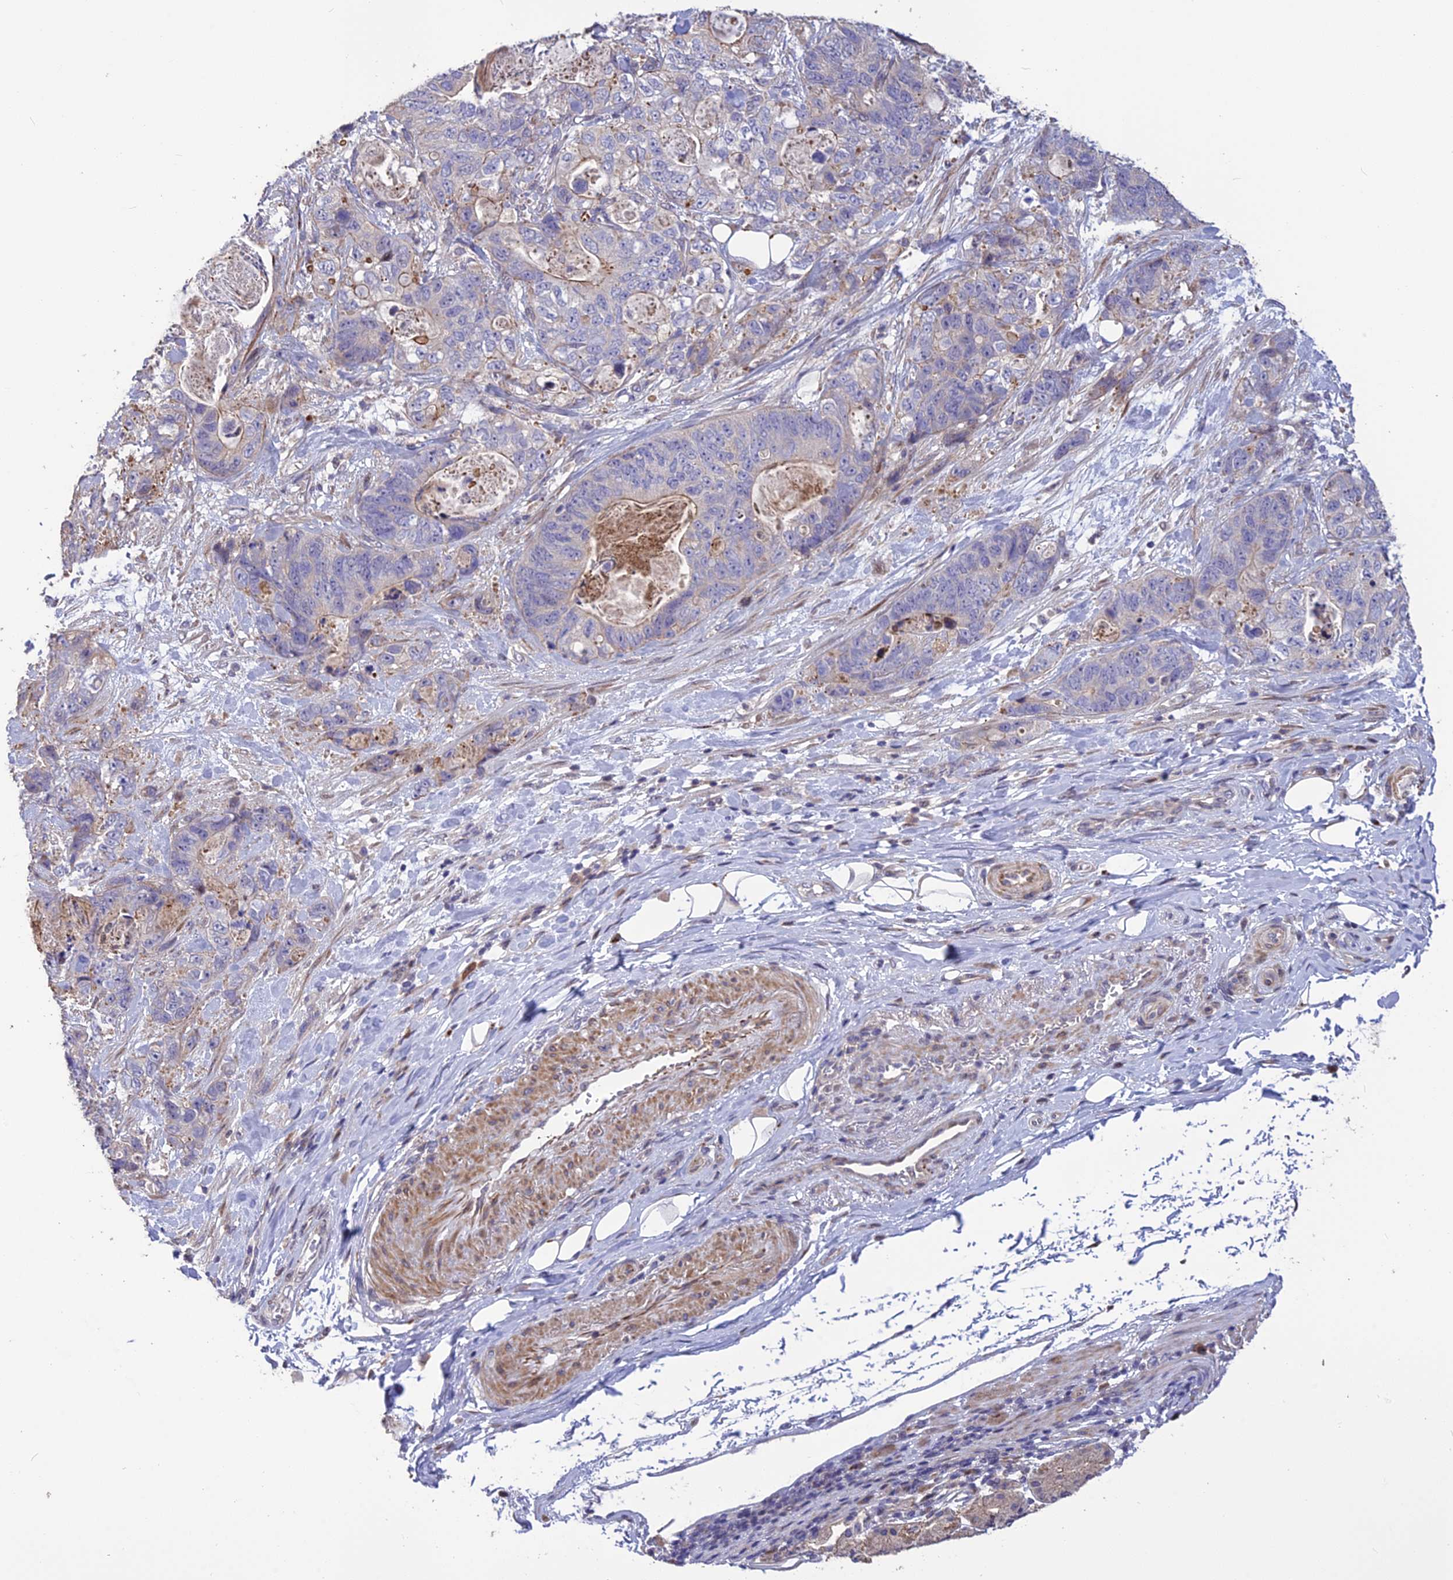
{"staining": {"intensity": "moderate", "quantity": "<25%", "location": "cytoplasmic/membranous"}, "tissue": "stomach cancer", "cell_type": "Tumor cells", "image_type": "cancer", "snomed": [{"axis": "morphology", "description": "Normal tissue, NOS"}, {"axis": "morphology", "description": "Adenocarcinoma, NOS"}, {"axis": "topography", "description": "Stomach"}], "caption": "Protein positivity by immunohistochemistry exhibits moderate cytoplasmic/membranous staining in approximately <25% of tumor cells in stomach cancer. Immunohistochemistry stains the protein of interest in brown and the nuclei are stained blue.", "gene": "SPG21", "patient": {"sex": "female", "age": 89}}